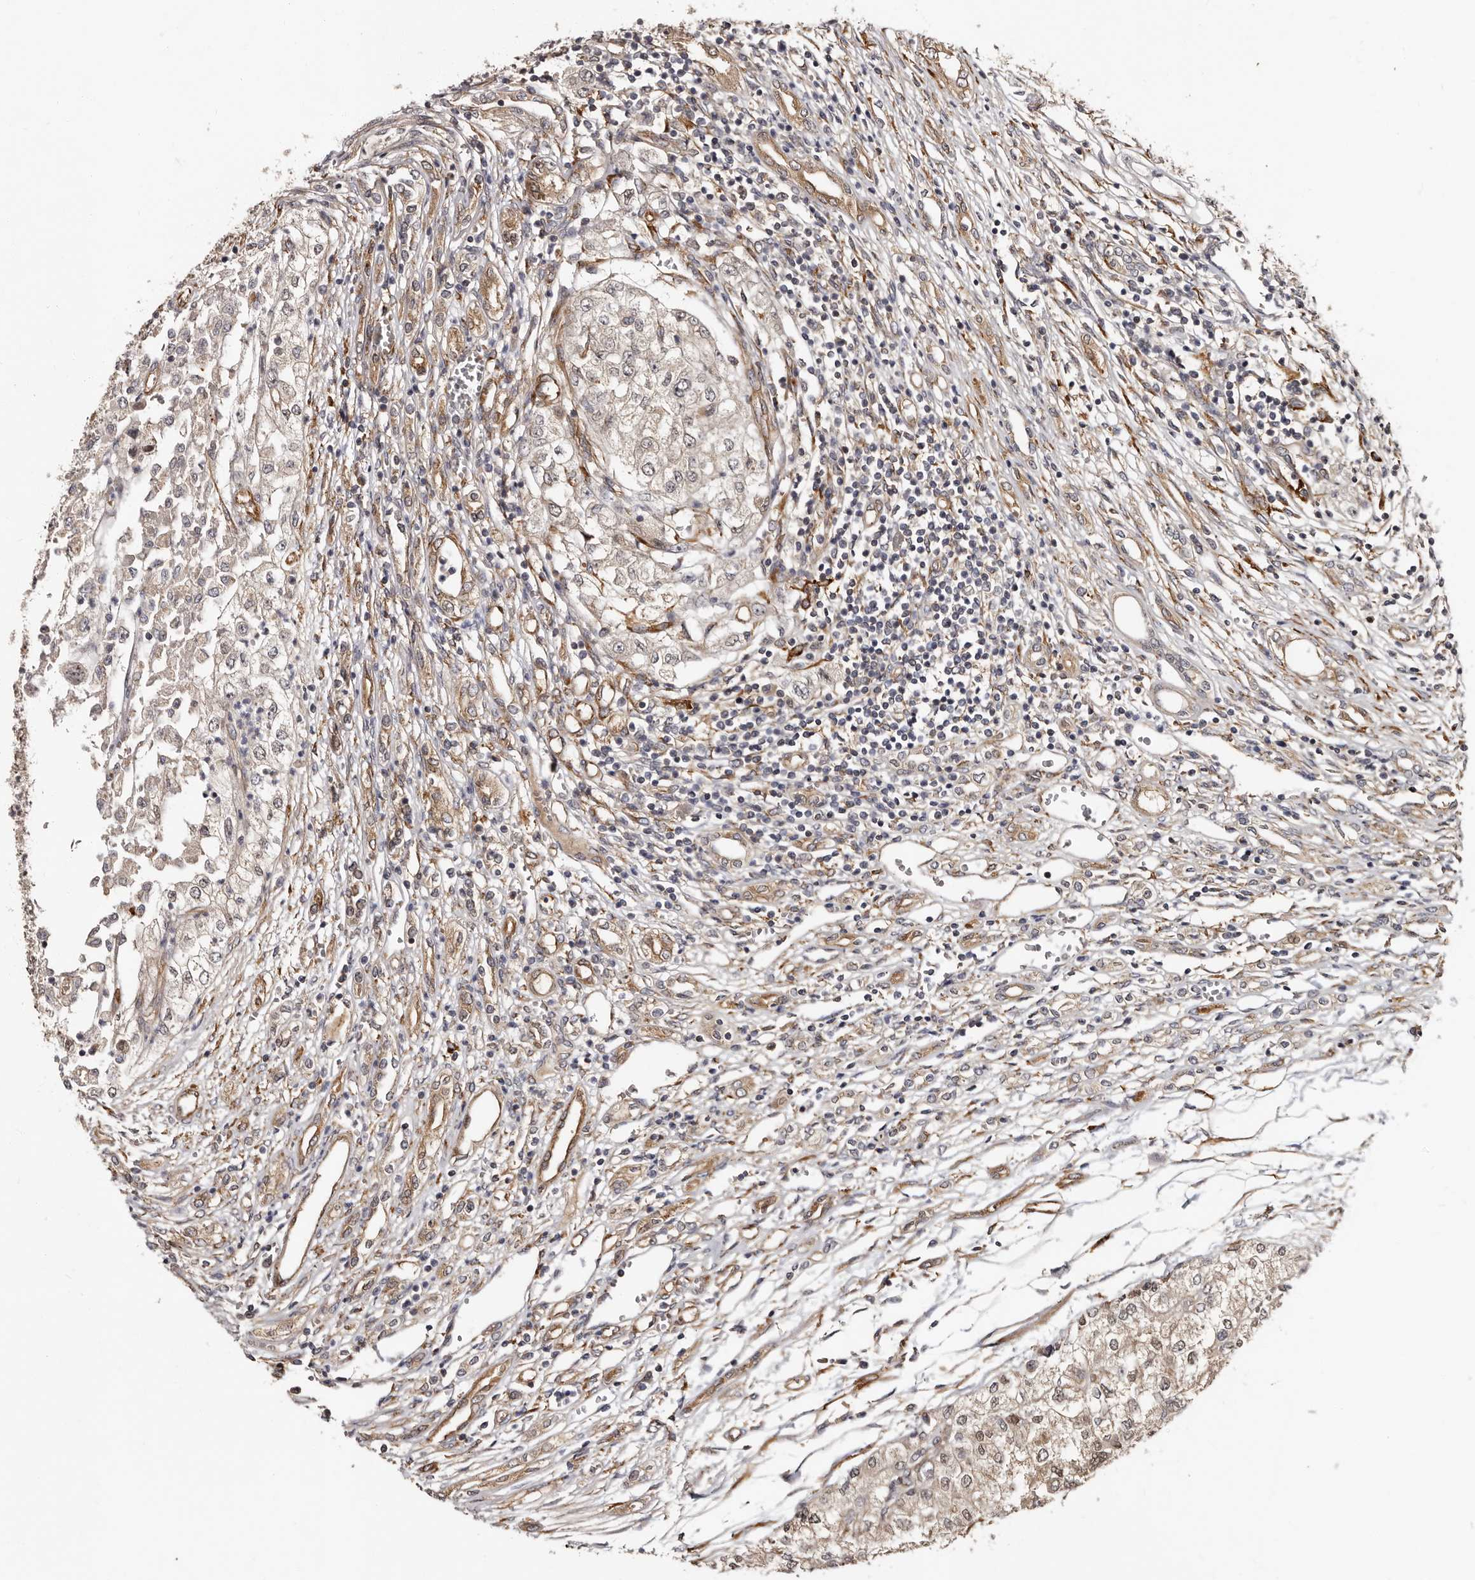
{"staining": {"intensity": "weak", "quantity": "25%-75%", "location": "cytoplasmic/membranous"}, "tissue": "renal cancer", "cell_type": "Tumor cells", "image_type": "cancer", "snomed": [{"axis": "morphology", "description": "Adenocarcinoma, NOS"}, {"axis": "topography", "description": "Kidney"}], "caption": "The image shows a brown stain indicating the presence of a protein in the cytoplasmic/membranous of tumor cells in renal cancer (adenocarcinoma).", "gene": "TBC1D22B", "patient": {"sex": "female", "age": 54}}